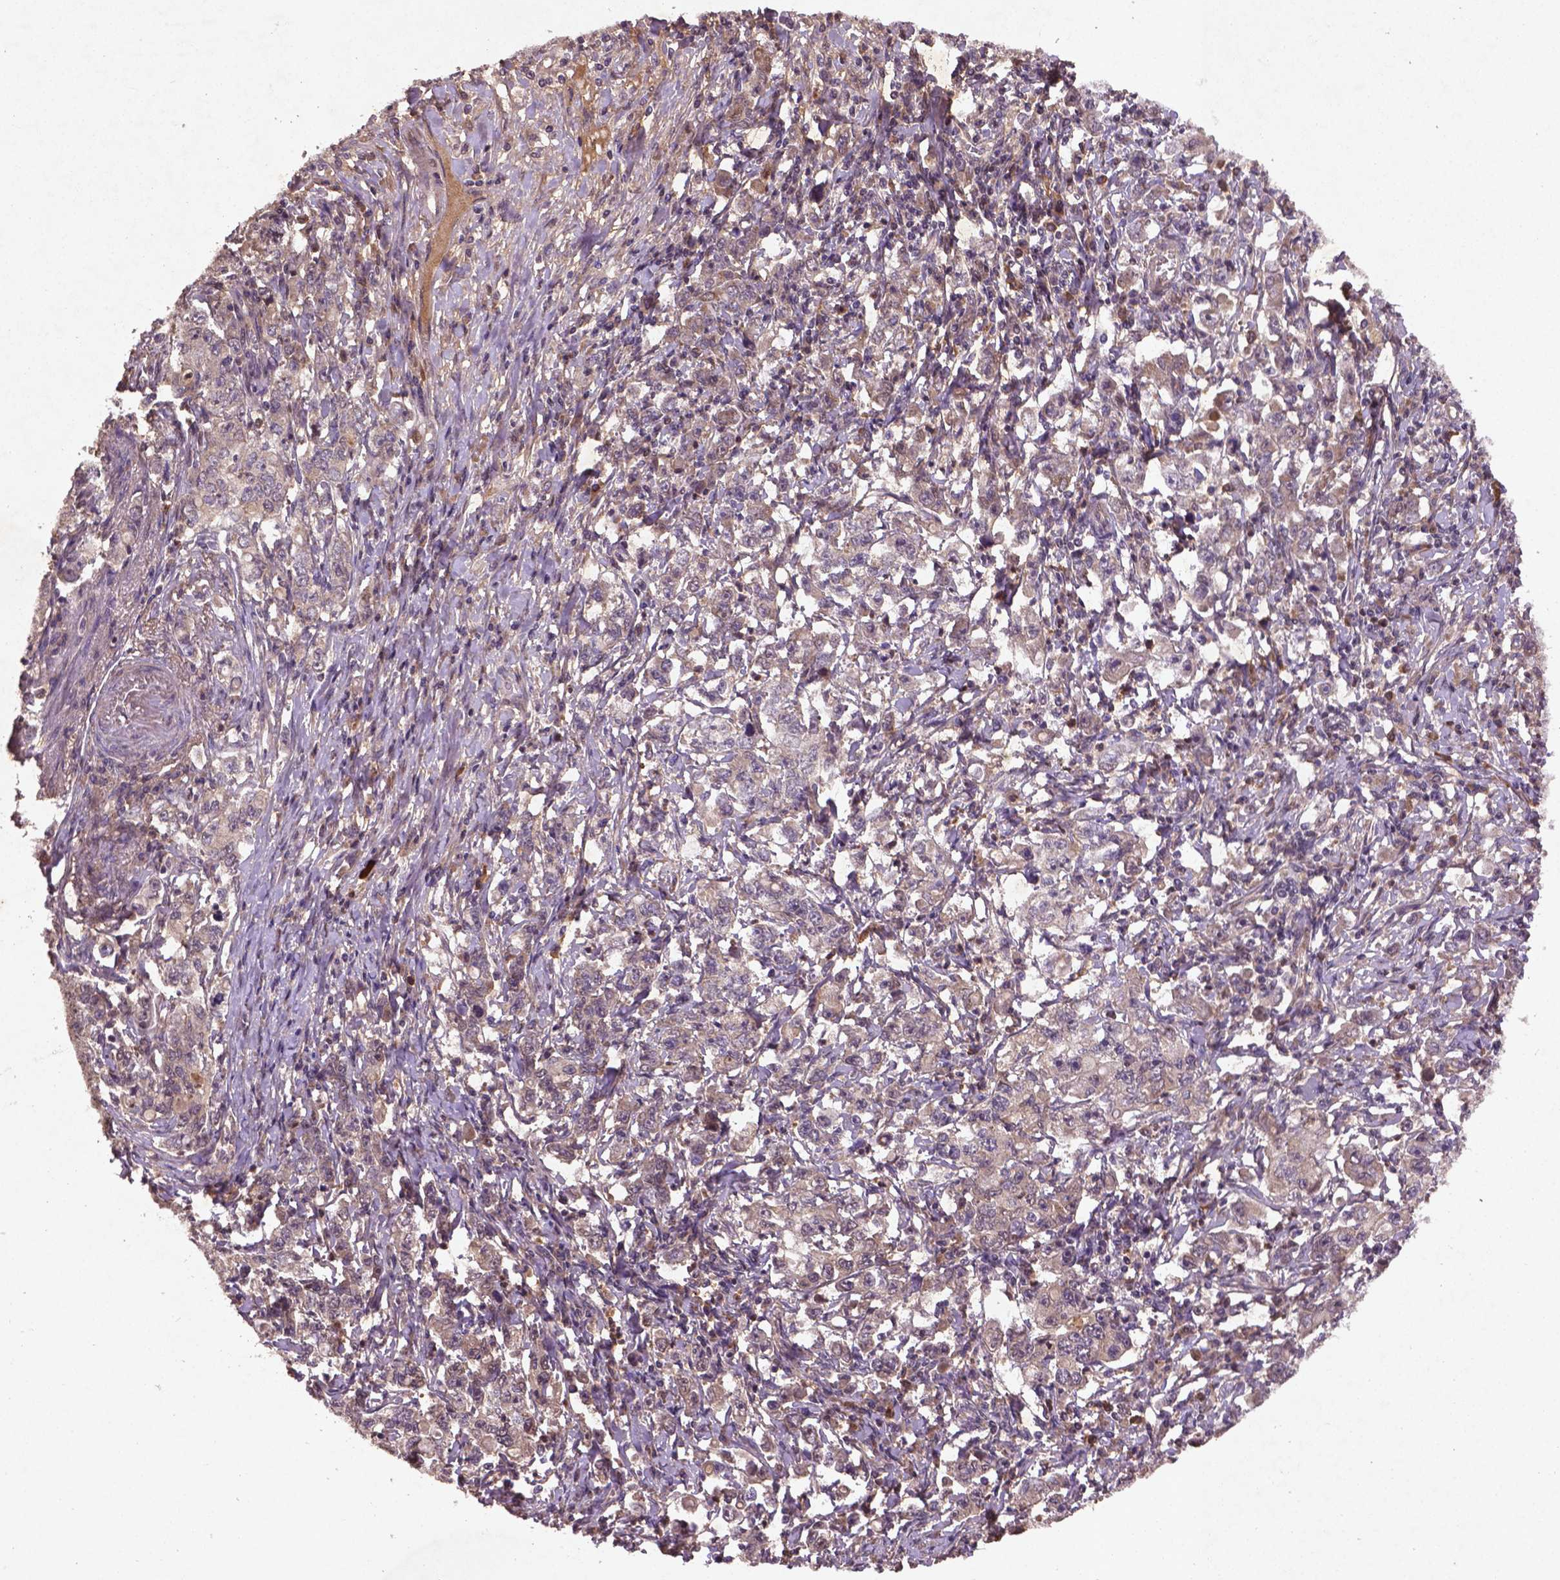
{"staining": {"intensity": "negative", "quantity": "none", "location": "none"}, "tissue": "stomach cancer", "cell_type": "Tumor cells", "image_type": "cancer", "snomed": [{"axis": "morphology", "description": "Adenocarcinoma, NOS"}, {"axis": "topography", "description": "Stomach, lower"}], "caption": "IHC micrograph of neoplastic tissue: human stomach cancer (adenocarcinoma) stained with DAB (3,3'-diaminobenzidine) reveals no significant protein staining in tumor cells.", "gene": "NIPAL2", "patient": {"sex": "female", "age": 72}}